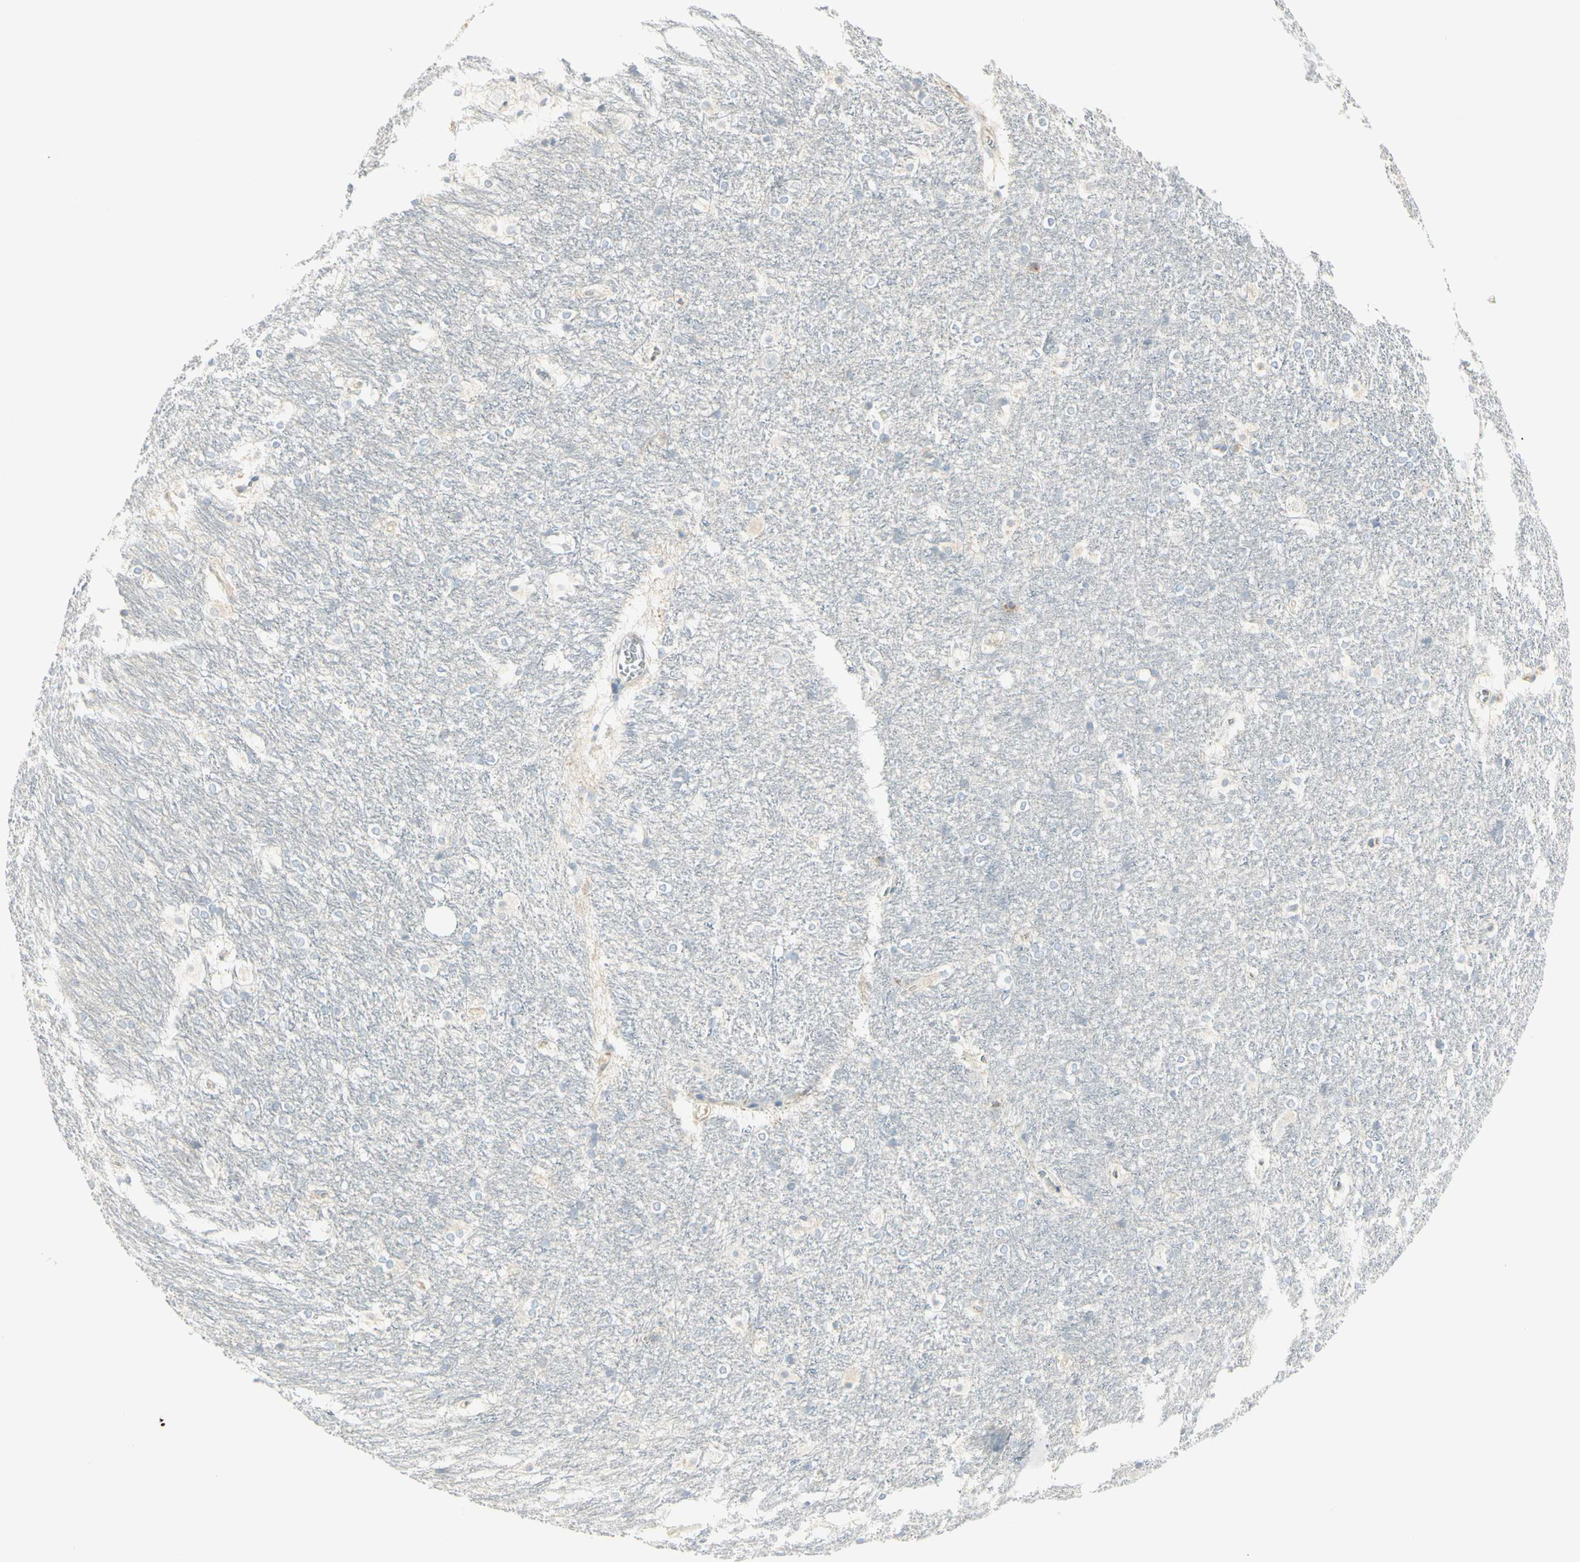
{"staining": {"intensity": "negative", "quantity": "none", "location": "none"}, "tissue": "hippocampus", "cell_type": "Glial cells", "image_type": "normal", "snomed": [{"axis": "morphology", "description": "Normal tissue, NOS"}, {"axis": "topography", "description": "Hippocampus"}], "caption": "A high-resolution photomicrograph shows IHC staining of benign hippocampus, which exhibits no significant positivity in glial cells.", "gene": "TNFSF11", "patient": {"sex": "female", "age": 19}}